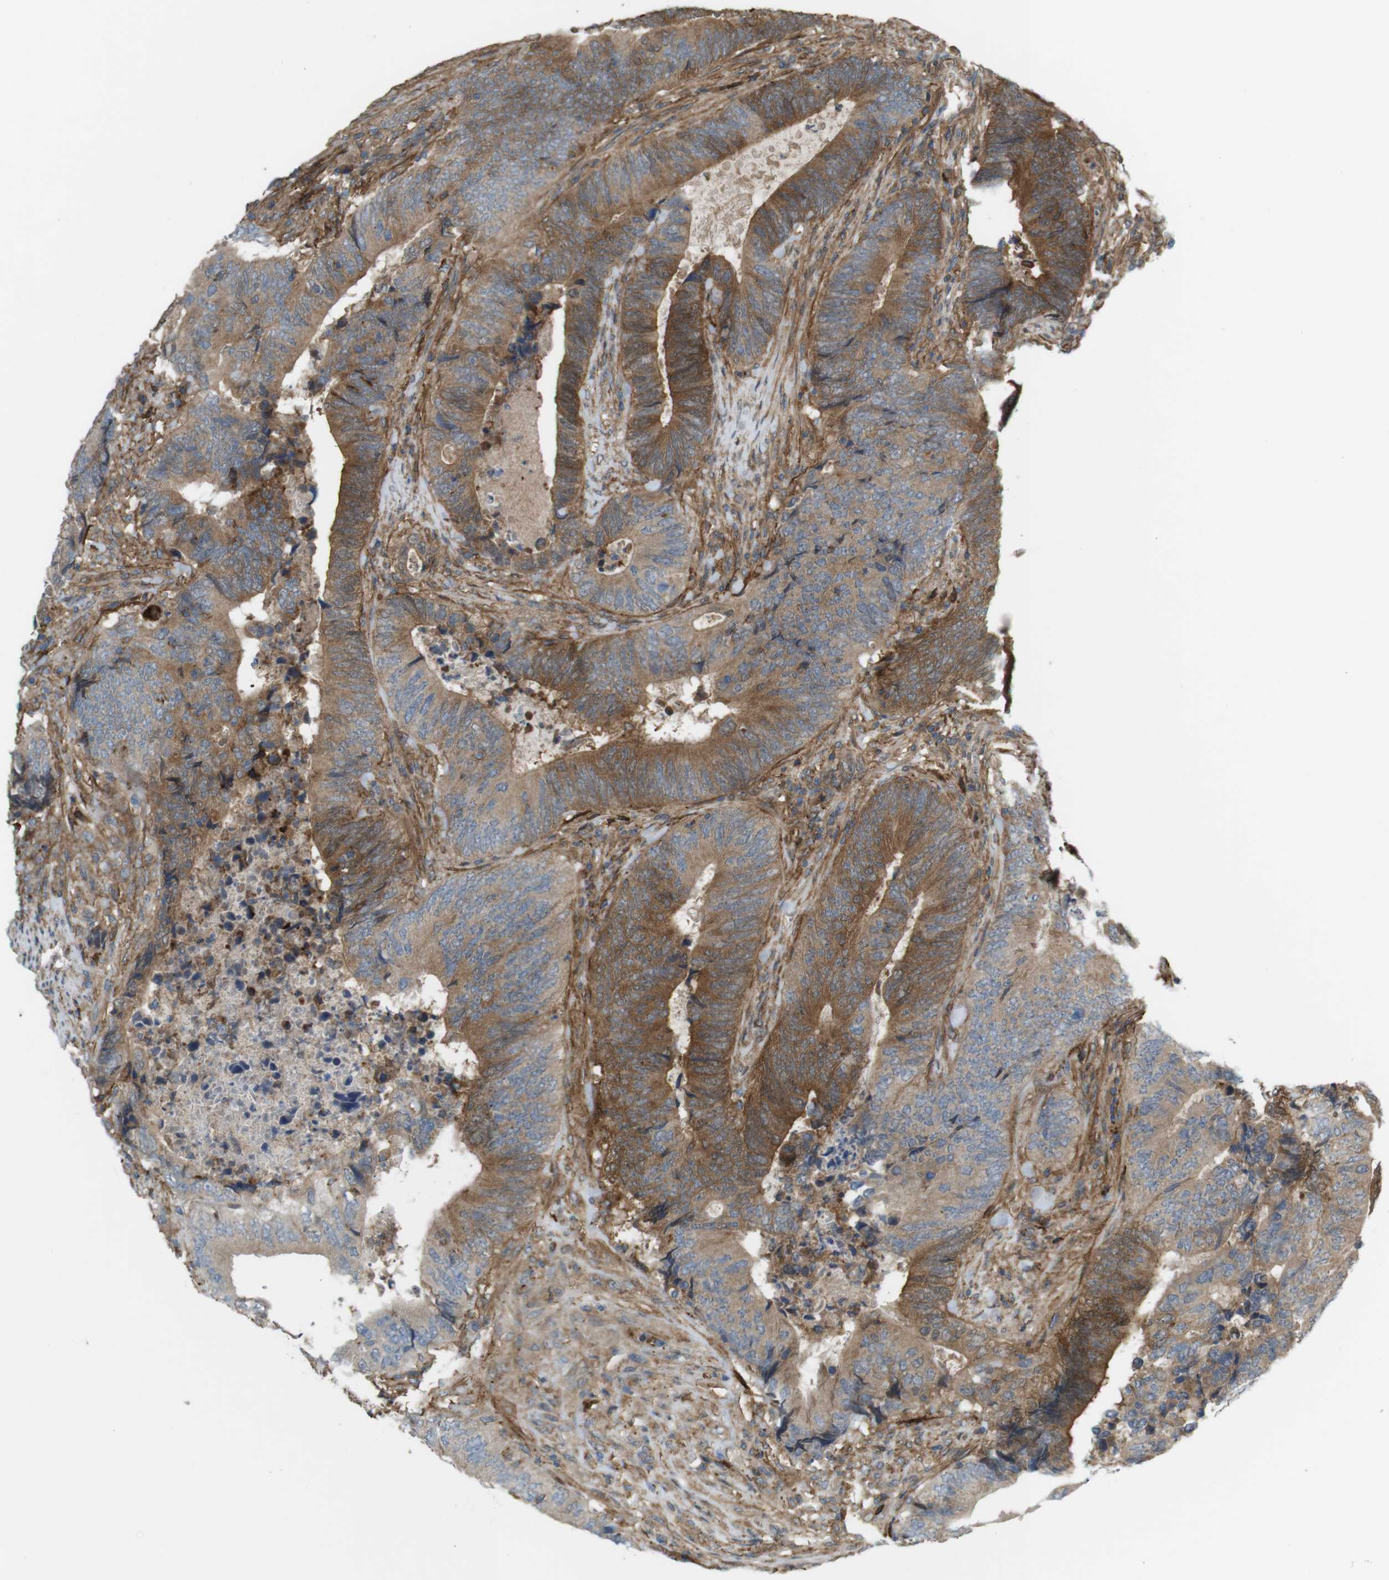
{"staining": {"intensity": "moderate", "quantity": ">75%", "location": "cytoplasmic/membranous"}, "tissue": "colorectal cancer", "cell_type": "Tumor cells", "image_type": "cancer", "snomed": [{"axis": "morphology", "description": "Normal tissue, NOS"}, {"axis": "morphology", "description": "Adenocarcinoma, NOS"}, {"axis": "topography", "description": "Colon"}], "caption": "Adenocarcinoma (colorectal) stained with a protein marker reveals moderate staining in tumor cells.", "gene": "DDAH2", "patient": {"sex": "male", "age": 56}}